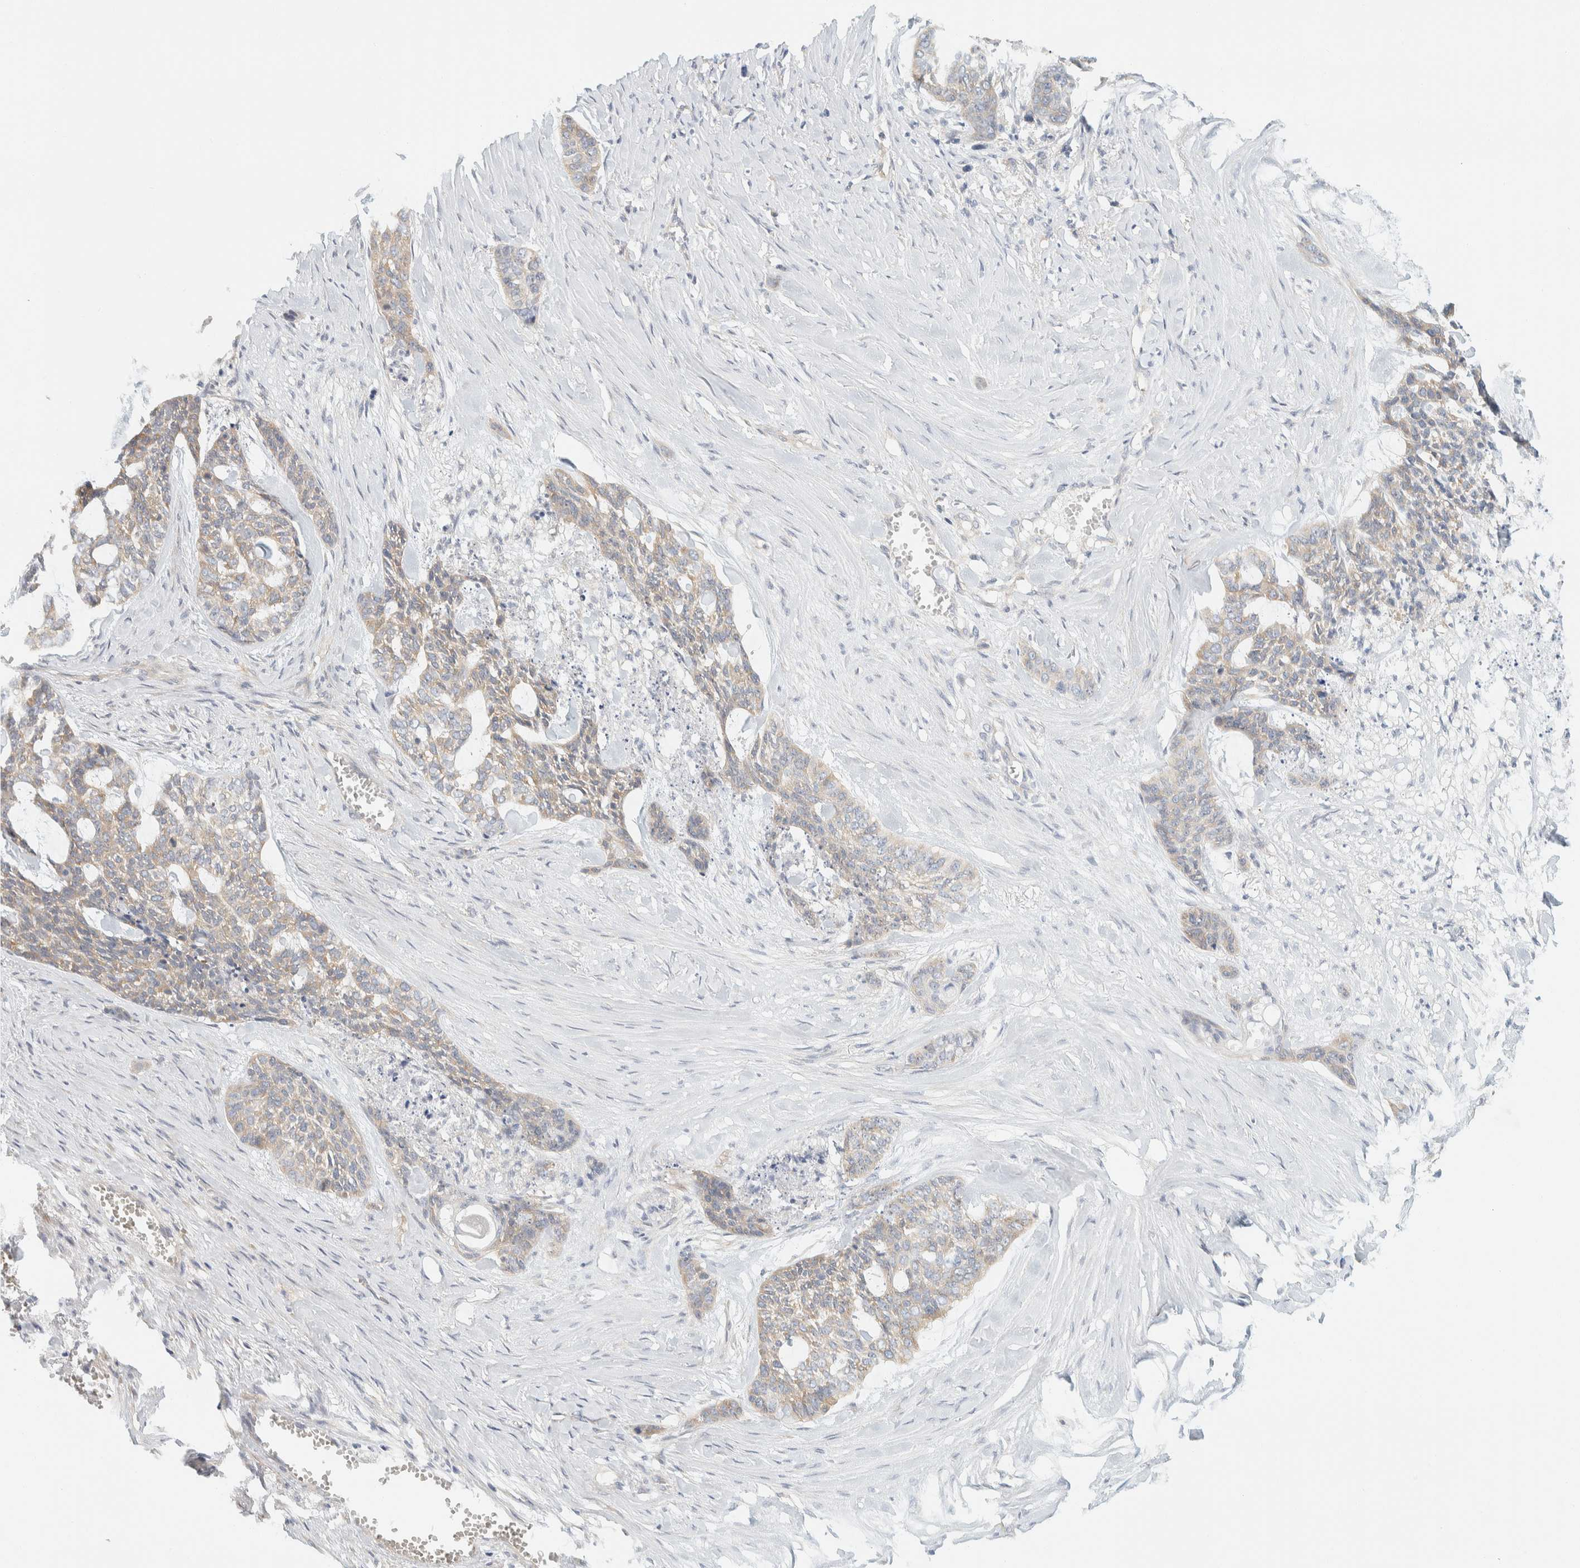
{"staining": {"intensity": "weak", "quantity": "25%-75%", "location": "cytoplasmic/membranous"}, "tissue": "skin cancer", "cell_type": "Tumor cells", "image_type": "cancer", "snomed": [{"axis": "morphology", "description": "Basal cell carcinoma"}, {"axis": "topography", "description": "Skin"}], "caption": "Weak cytoplasmic/membranous expression is appreciated in about 25%-75% of tumor cells in basal cell carcinoma (skin). (DAB (3,3'-diaminobenzidine) IHC, brown staining for protein, blue staining for nuclei).", "gene": "PTGES3L-AARSD1", "patient": {"sex": "female", "age": 64}}